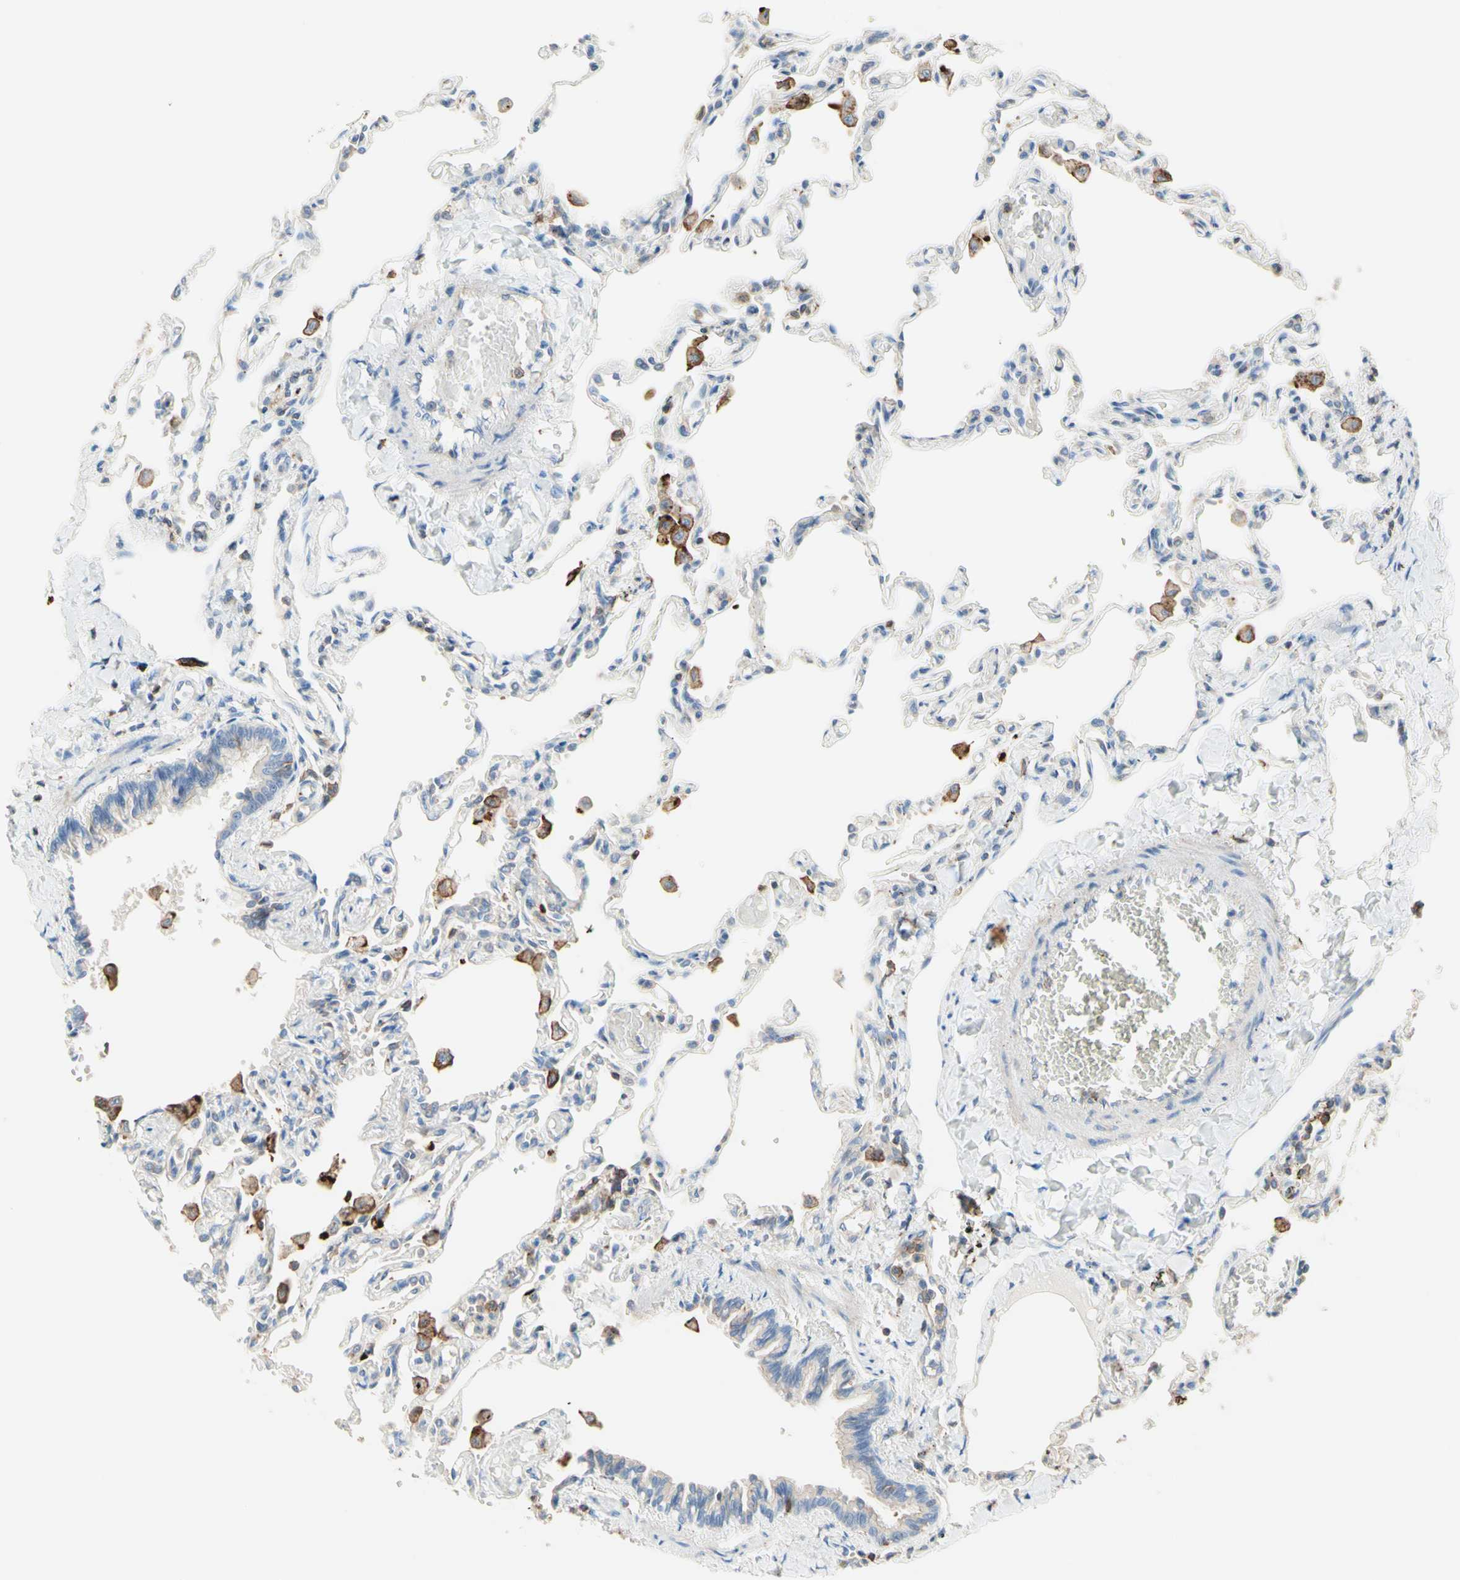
{"staining": {"intensity": "negative", "quantity": "none", "location": "none"}, "tissue": "lung", "cell_type": "Alveolar cells", "image_type": "normal", "snomed": [{"axis": "morphology", "description": "Normal tissue, NOS"}, {"axis": "topography", "description": "Lung"}], "caption": "DAB (3,3'-diaminobenzidine) immunohistochemical staining of benign lung displays no significant positivity in alveolar cells.", "gene": "SEMA4C", "patient": {"sex": "male", "age": 21}}